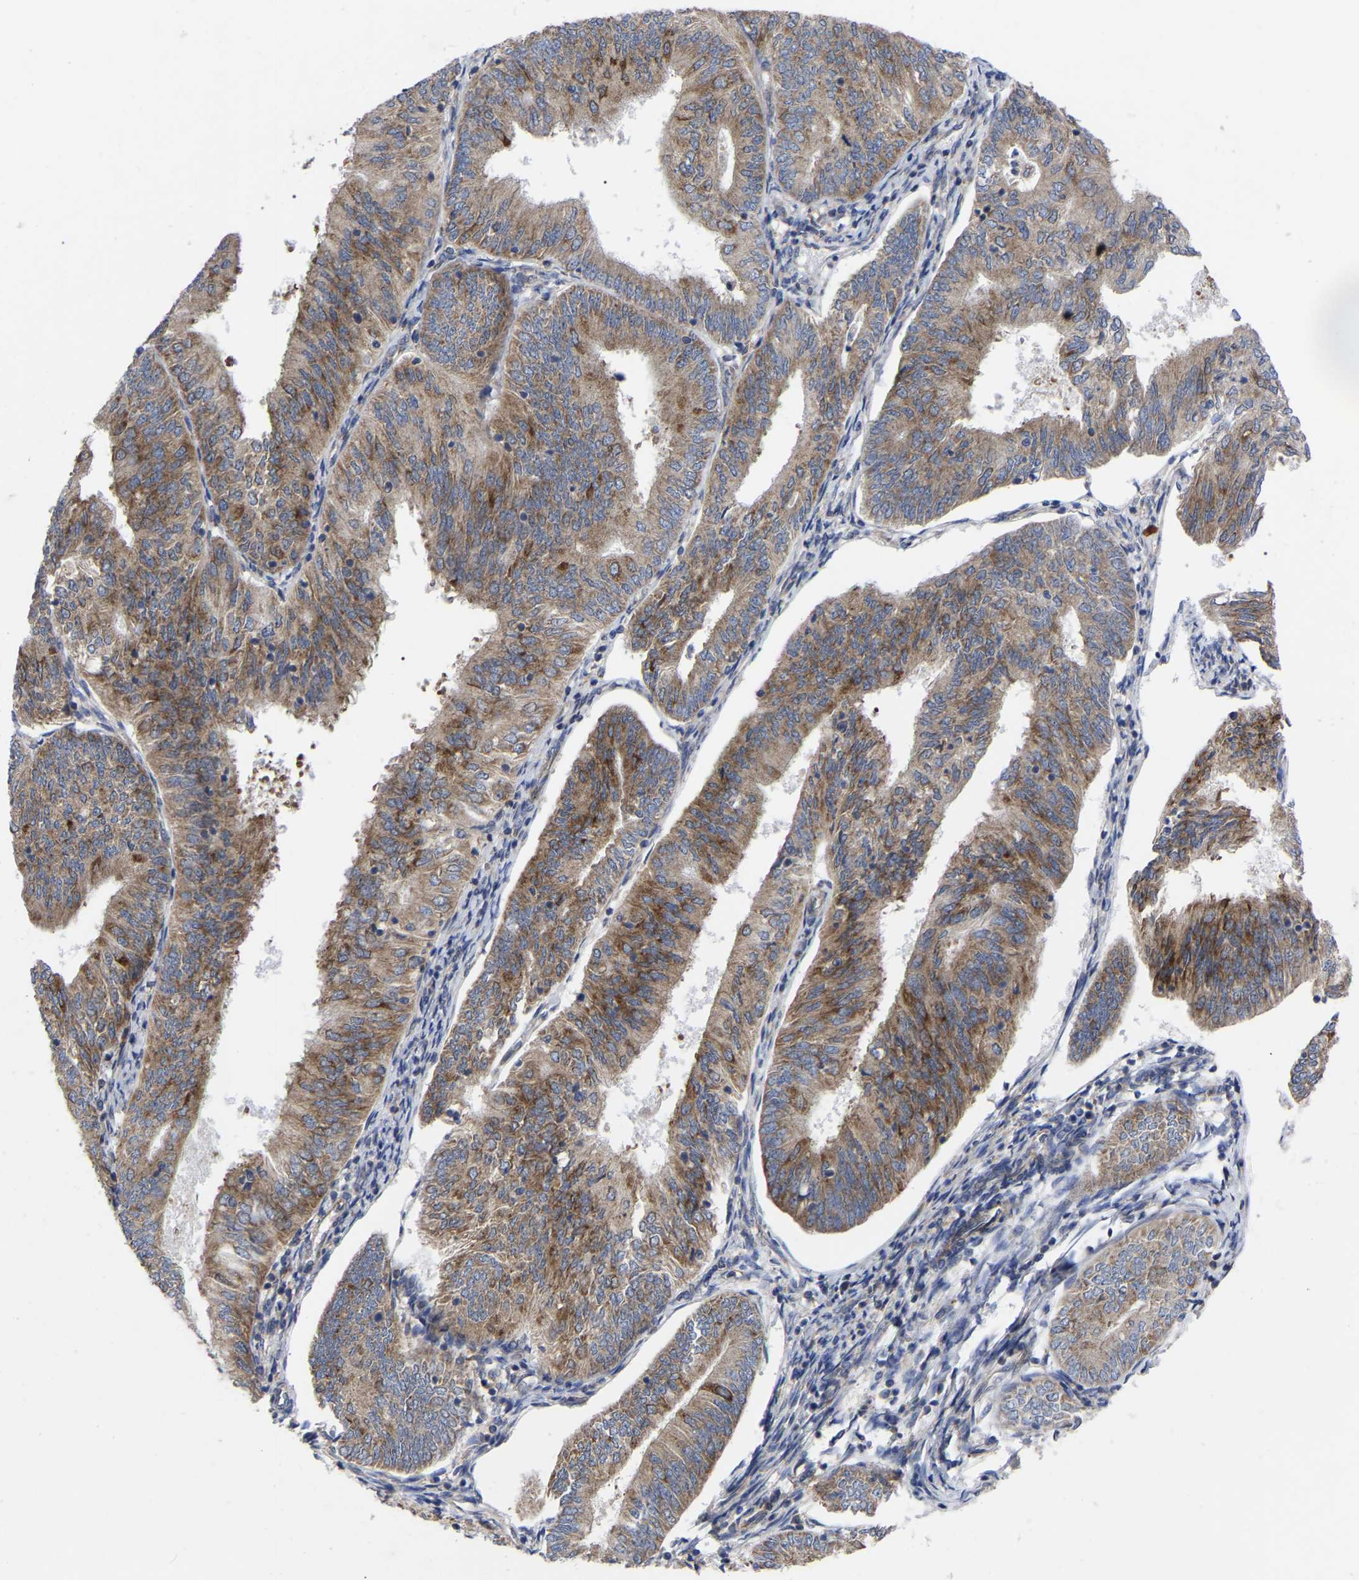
{"staining": {"intensity": "moderate", "quantity": ">75%", "location": "cytoplasmic/membranous"}, "tissue": "endometrial cancer", "cell_type": "Tumor cells", "image_type": "cancer", "snomed": [{"axis": "morphology", "description": "Adenocarcinoma, NOS"}, {"axis": "topography", "description": "Endometrium"}], "caption": "IHC photomicrograph of endometrial cancer (adenocarcinoma) stained for a protein (brown), which displays medium levels of moderate cytoplasmic/membranous positivity in about >75% of tumor cells.", "gene": "TCP1", "patient": {"sex": "female", "age": 58}}